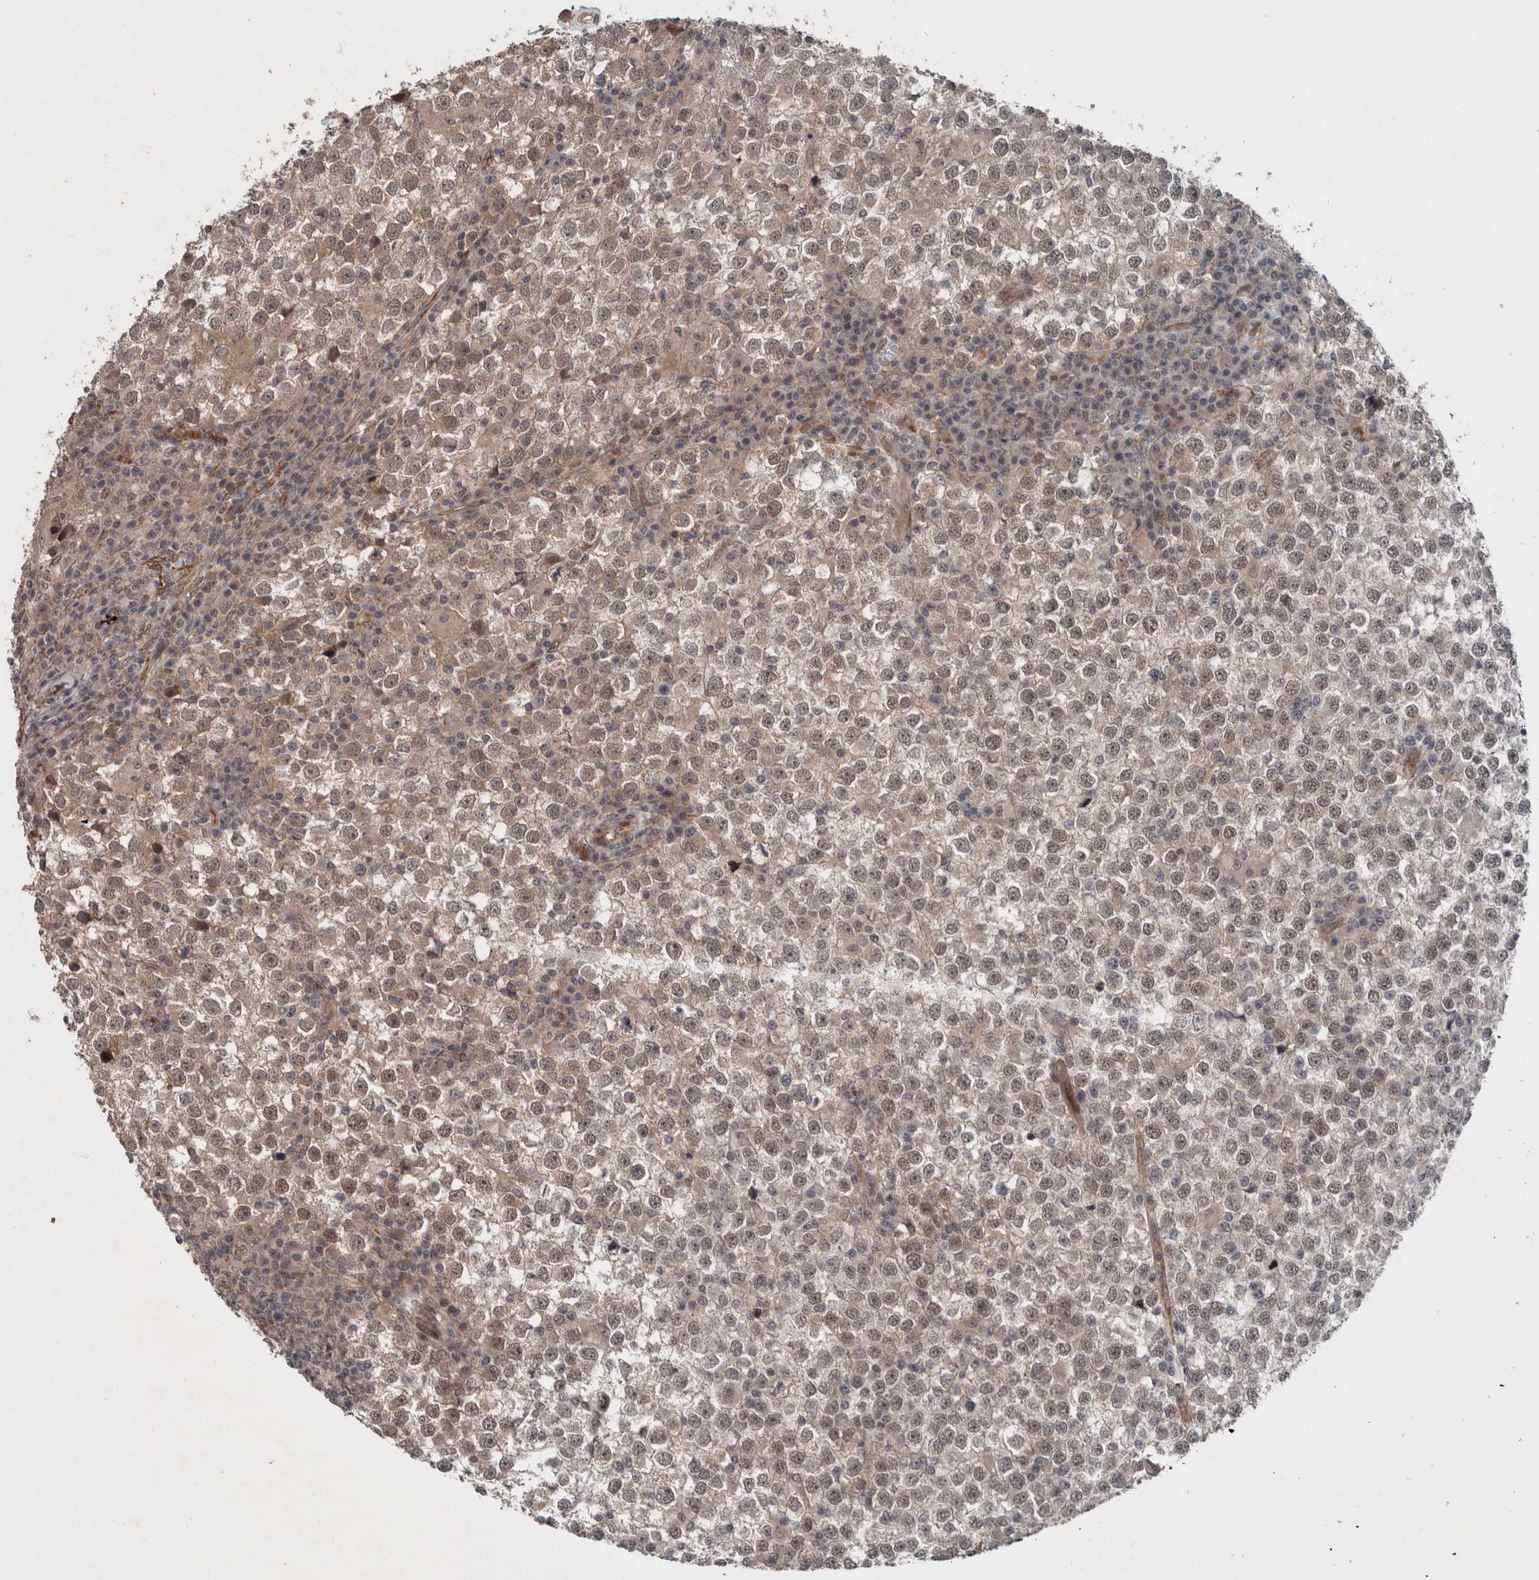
{"staining": {"intensity": "weak", "quantity": ">75%", "location": "cytoplasmic/membranous,nuclear"}, "tissue": "testis cancer", "cell_type": "Tumor cells", "image_type": "cancer", "snomed": [{"axis": "morphology", "description": "Seminoma, NOS"}, {"axis": "topography", "description": "Testis"}], "caption": "An immunohistochemistry (IHC) photomicrograph of neoplastic tissue is shown. Protein staining in brown labels weak cytoplasmic/membranous and nuclear positivity in testis cancer (seminoma) within tumor cells.", "gene": "GIMAP6", "patient": {"sex": "male", "age": 65}}